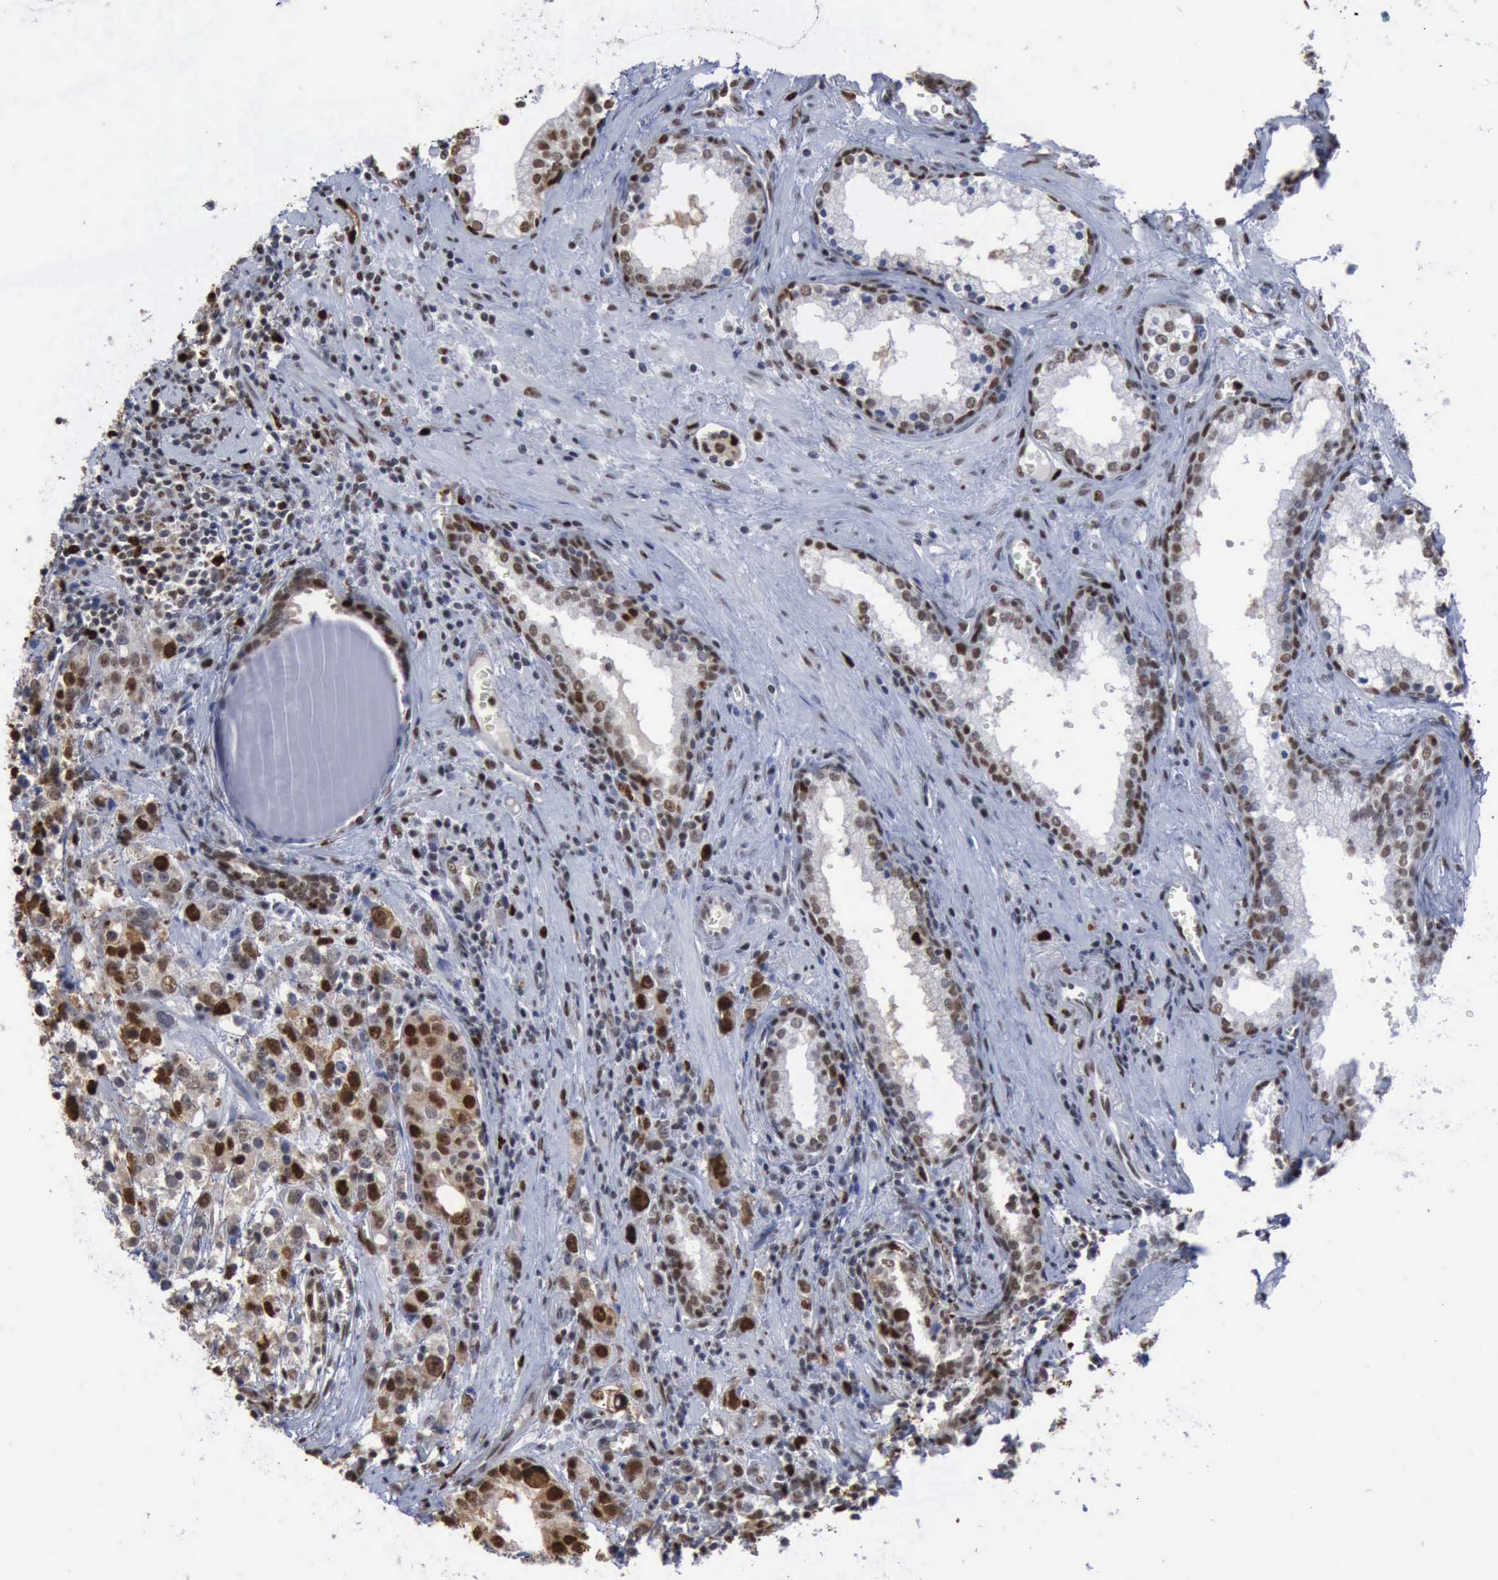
{"staining": {"intensity": "strong", "quantity": ">75%", "location": "nuclear"}, "tissue": "prostate cancer", "cell_type": "Tumor cells", "image_type": "cancer", "snomed": [{"axis": "morphology", "description": "Adenocarcinoma, High grade"}, {"axis": "topography", "description": "Prostate"}], "caption": "Prostate cancer (adenocarcinoma (high-grade)) stained with a protein marker displays strong staining in tumor cells.", "gene": "PCNA", "patient": {"sex": "male", "age": 71}}